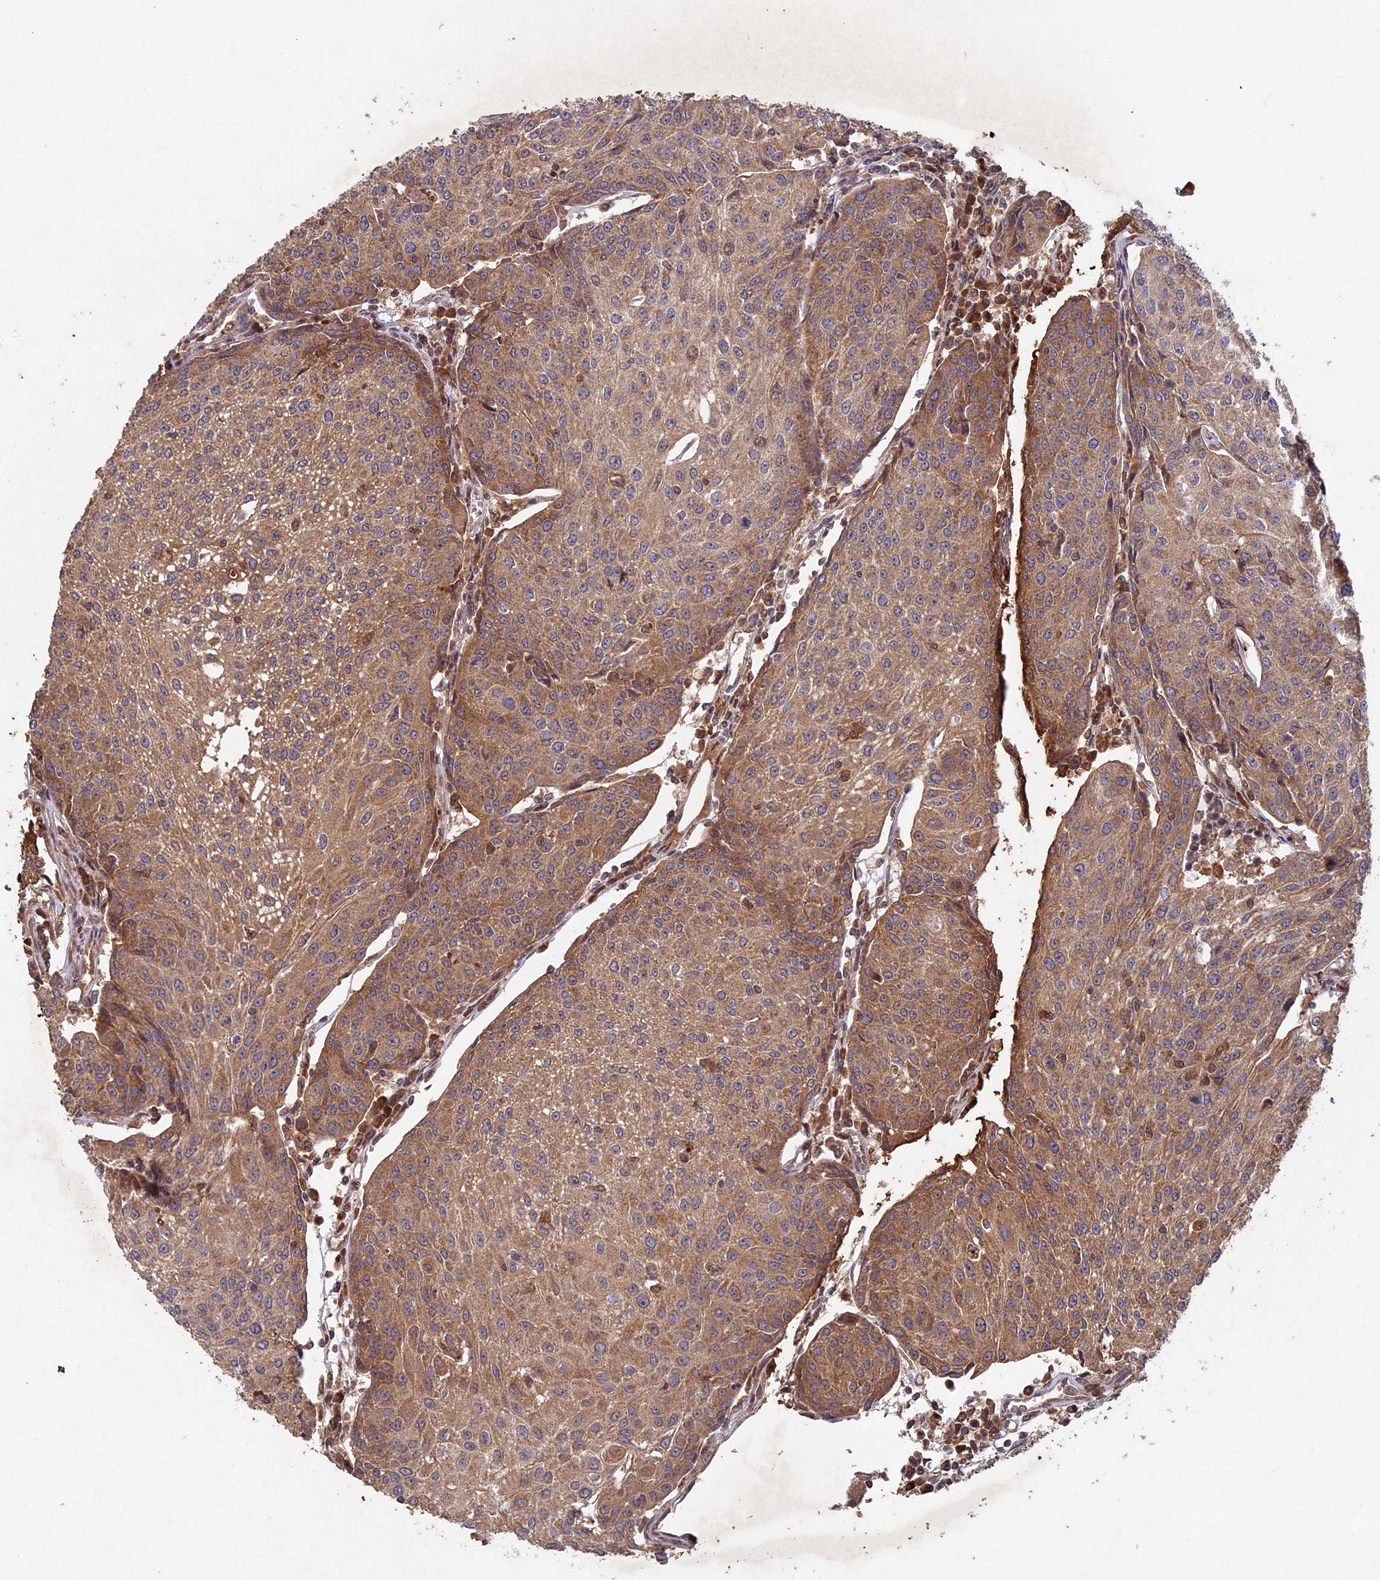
{"staining": {"intensity": "moderate", "quantity": ">75%", "location": "cytoplasmic/membranous"}, "tissue": "urothelial cancer", "cell_type": "Tumor cells", "image_type": "cancer", "snomed": [{"axis": "morphology", "description": "Urothelial carcinoma, High grade"}, {"axis": "topography", "description": "Urinary bladder"}], "caption": "The image demonstrates staining of high-grade urothelial carcinoma, revealing moderate cytoplasmic/membranous protein positivity (brown color) within tumor cells.", "gene": "RCCD1", "patient": {"sex": "female", "age": 85}}